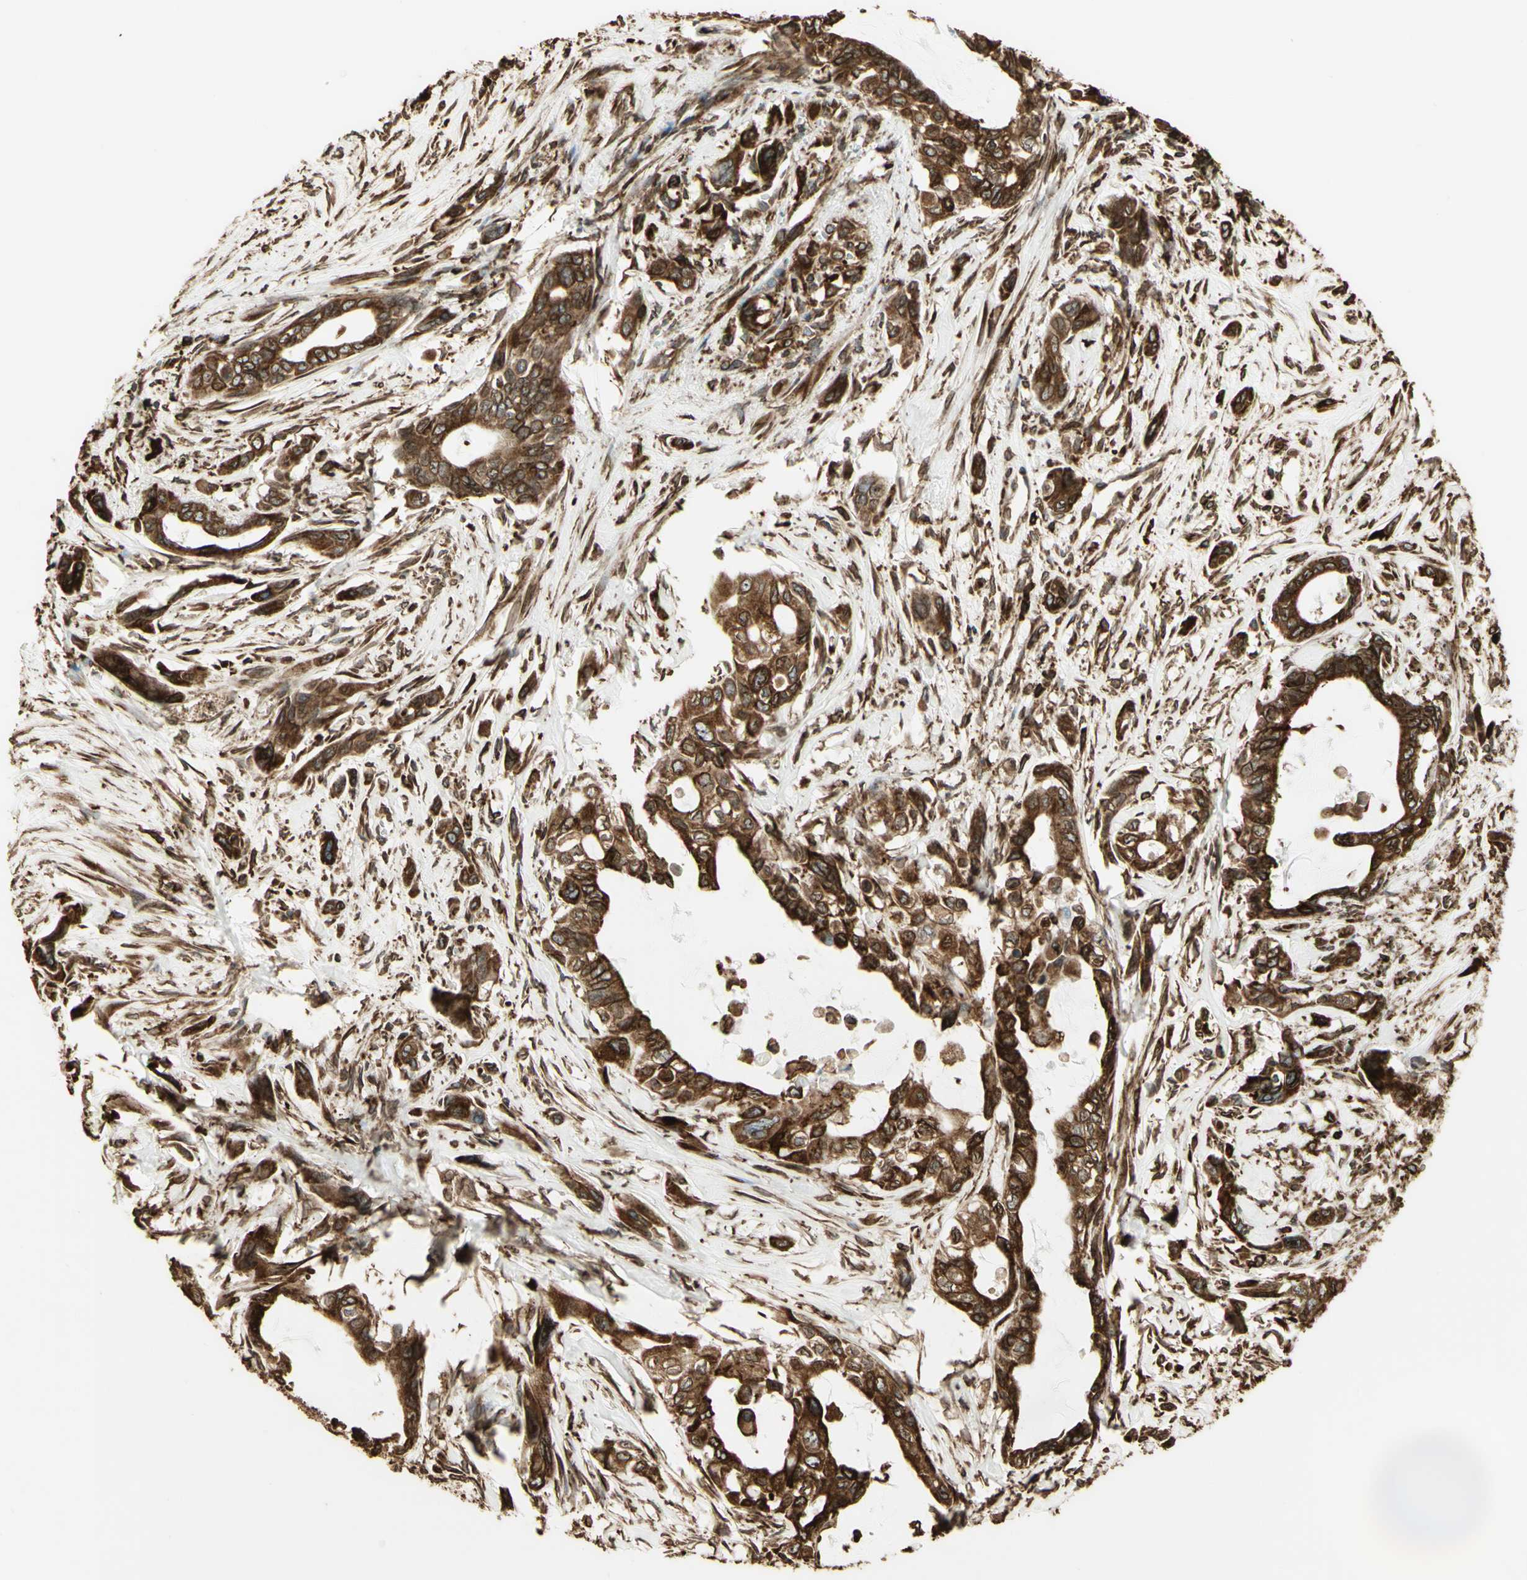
{"staining": {"intensity": "strong", "quantity": ">75%", "location": "cytoplasmic/membranous"}, "tissue": "pancreatic cancer", "cell_type": "Tumor cells", "image_type": "cancer", "snomed": [{"axis": "morphology", "description": "Adenocarcinoma, NOS"}, {"axis": "topography", "description": "Pancreas"}], "caption": "A brown stain labels strong cytoplasmic/membranous expression of a protein in adenocarcinoma (pancreatic) tumor cells. (DAB IHC with brightfield microscopy, high magnification).", "gene": "CANX", "patient": {"sex": "male", "age": 73}}